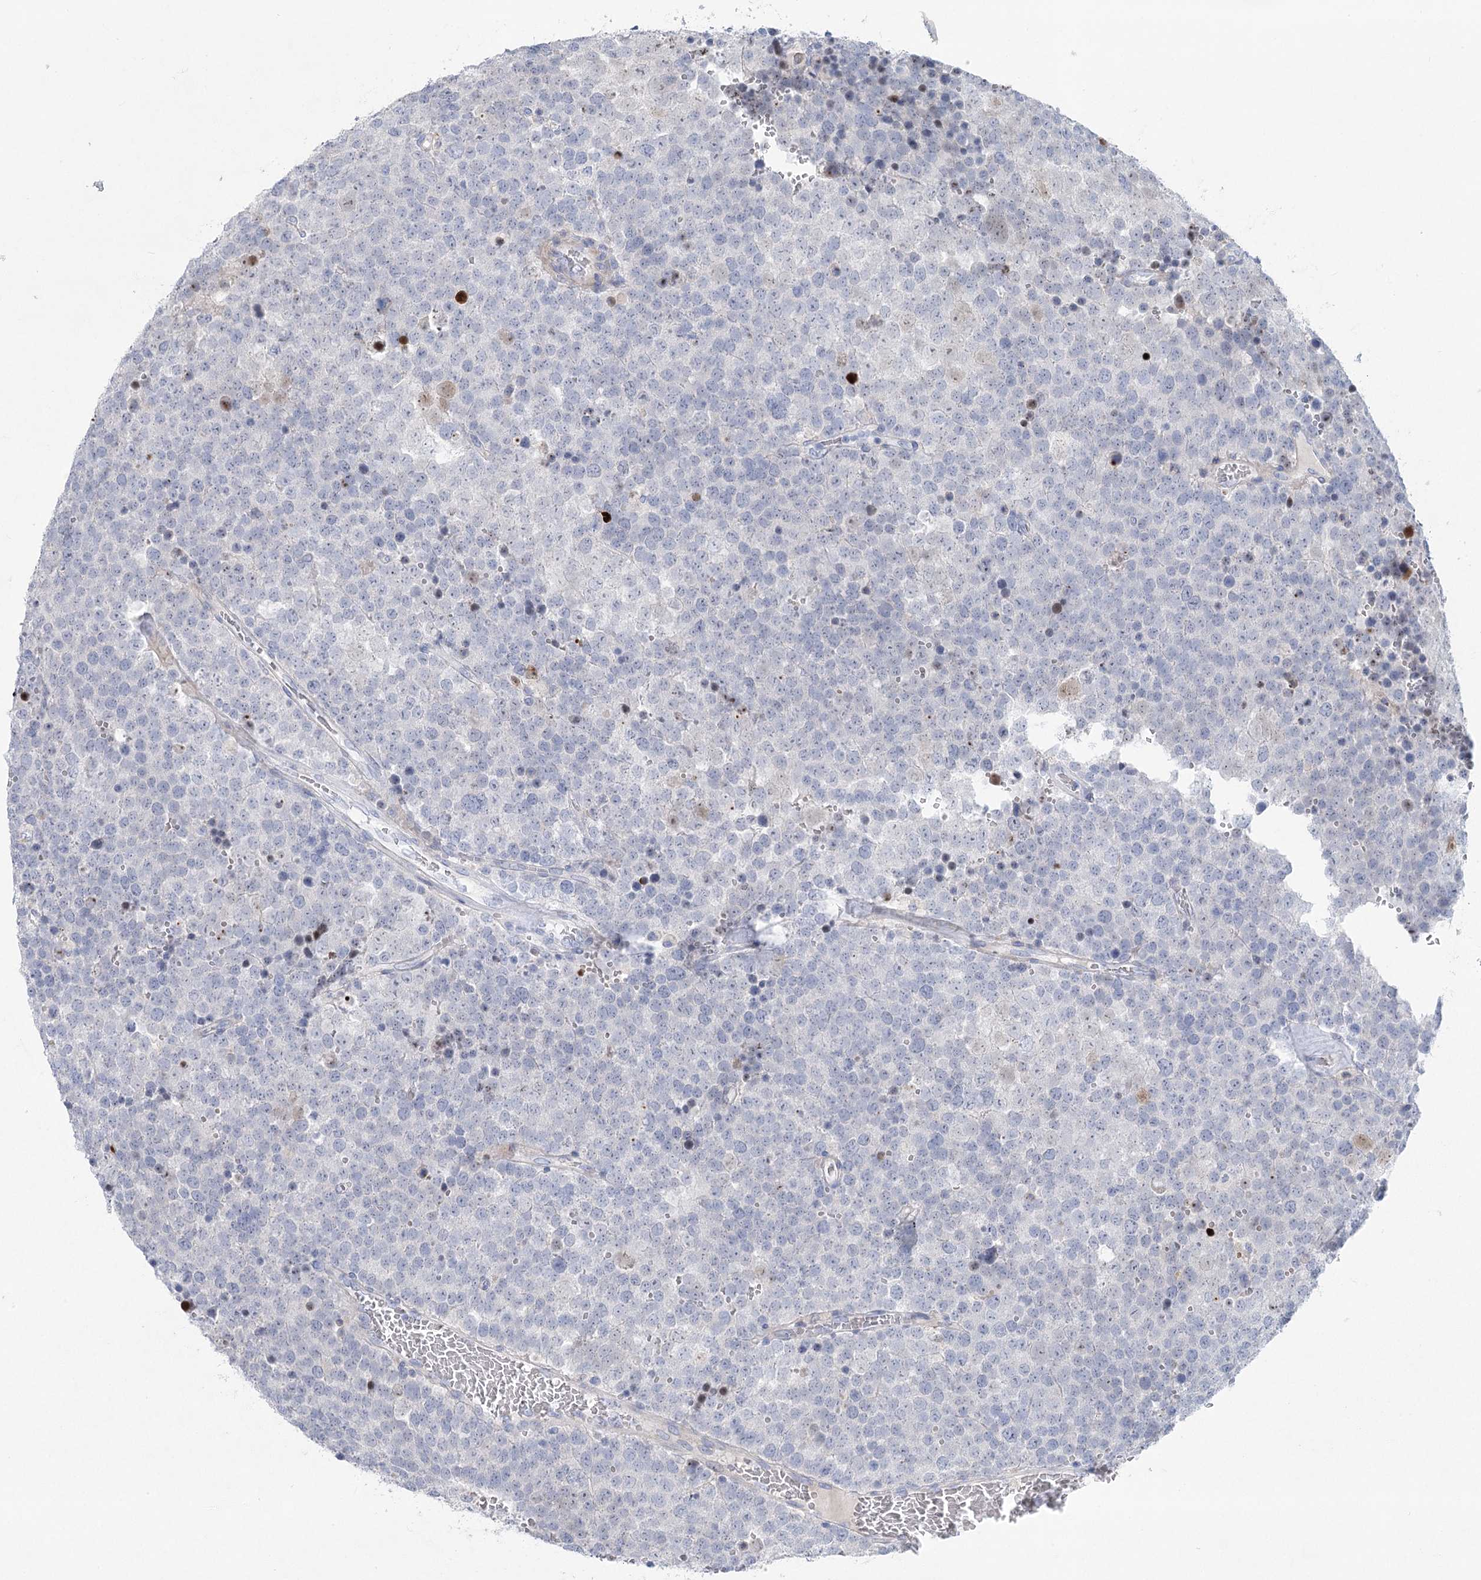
{"staining": {"intensity": "negative", "quantity": "none", "location": "none"}, "tissue": "testis cancer", "cell_type": "Tumor cells", "image_type": "cancer", "snomed": [{"axis": "morphology", "description": "Seminoma, NOS"}, {"axis": "topography", "description": "Testis"}], "caption": "Immunohistochemistry (IHC) of human testis seminoma exhibits no staining in tumor cells. (DAB immunohistochemistry visualized using brightfield microscopy, high magnification).", "gene": "WDR74", "patient": {"sex": "male", "age": 71}}